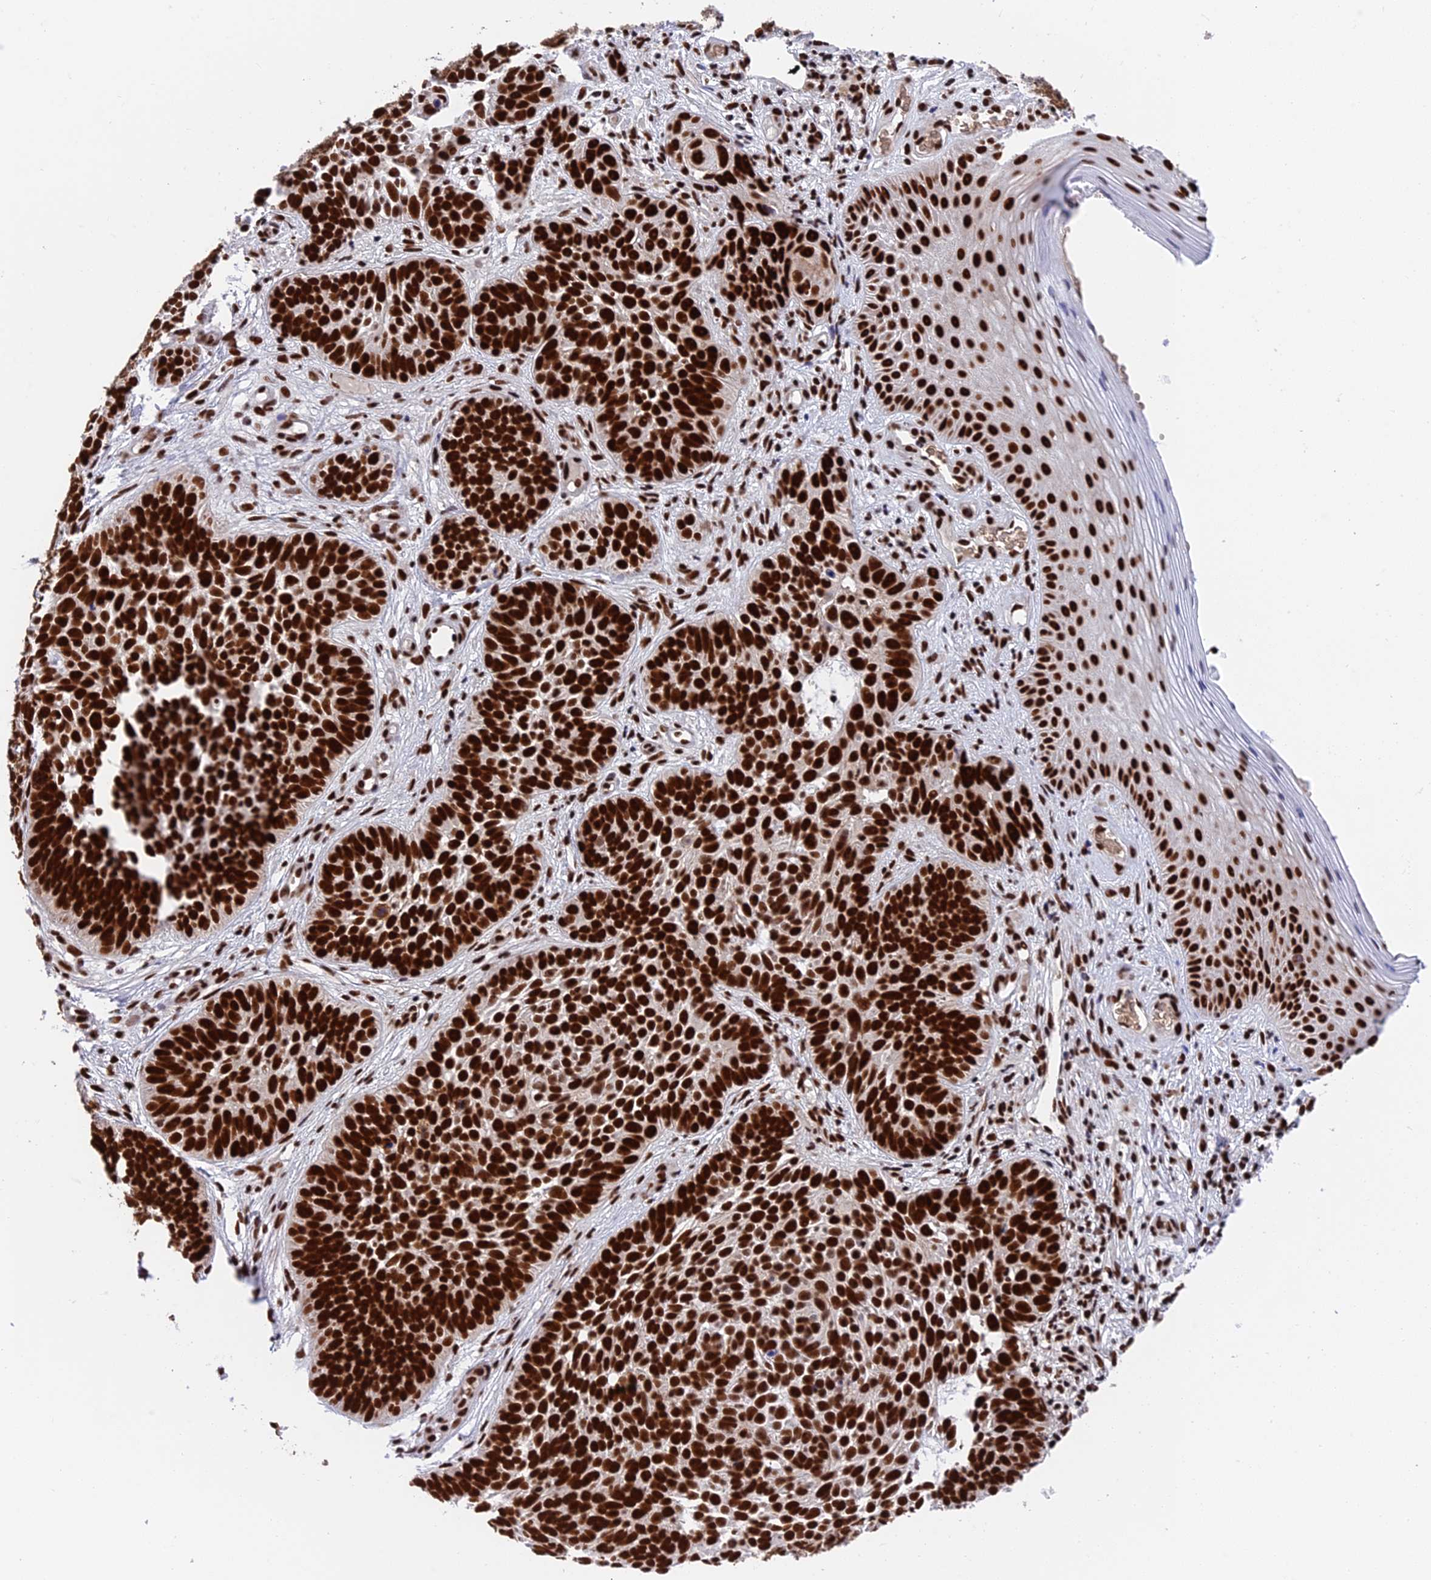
{"staining": {"intensity": "strong", "quantity": ">75%", "location": "nuclear"}, "tissue": "skin cancer", "cell_type": "Tumor cells", "image_type": "cancer", "snomed": [{"axis": "morphology", "description": "Basal cell carcinoma"}, {"axis": "topography", "description": "Skin"}], "caption": "Skin cancer (basal cell carcinoma) stained for a protein reveals strong nuclear positivity in tumor cells. Nuclei are stained in blue.", "gene": "EEF1AKMT3", "patient": {"sex": "male", "age": 89}}